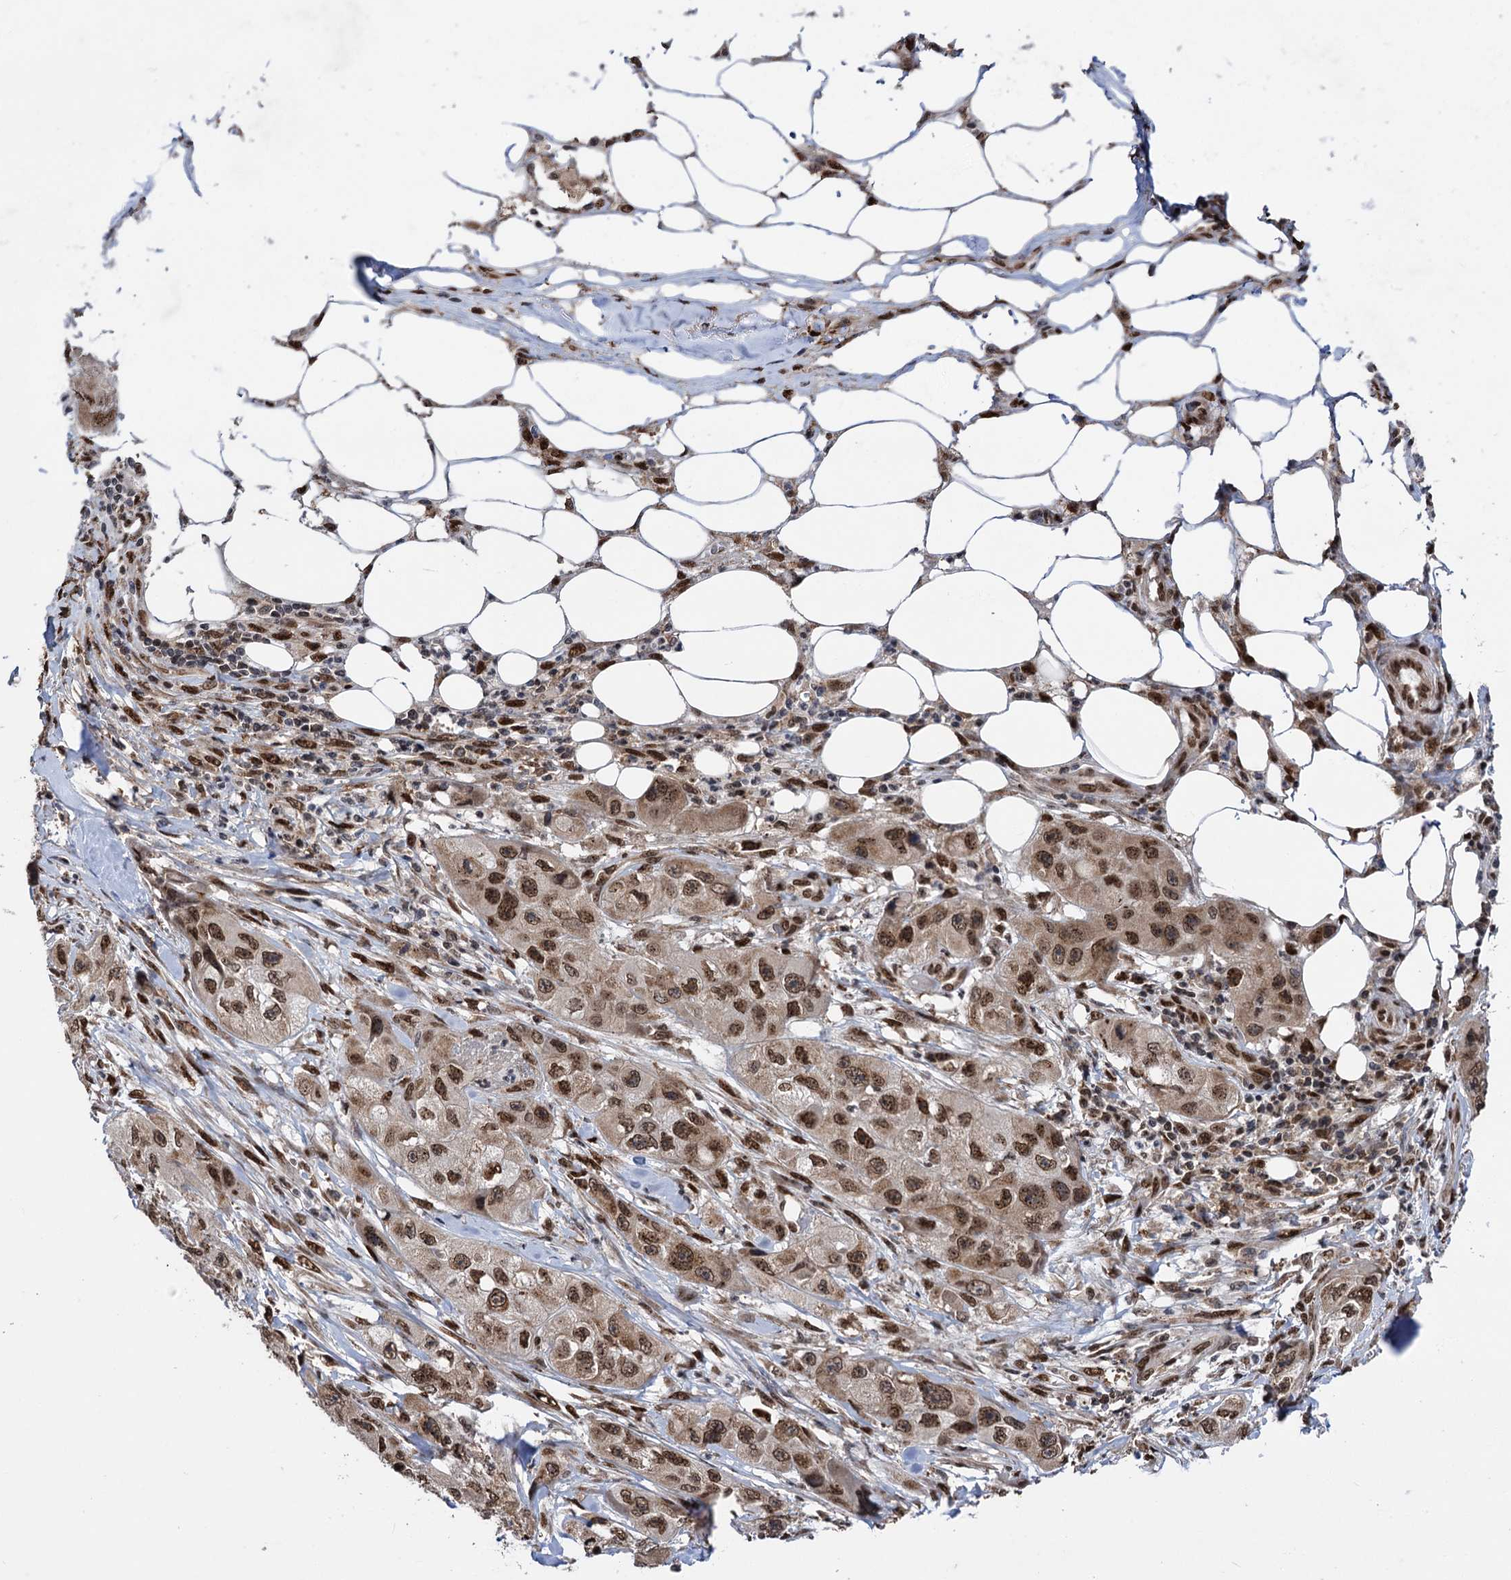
{"staining": {"intensity": "moderate", "quantity": ">75%", "location": "cytoplasmic/membranous,nuclear"}, "tissue": "skin cancer", "cell_type": "Tumor cells", "image_type": "cancer", "snomed": [{"axis": "morphology", "description": "Squamous cell carcinoma, NOS"}, {"axis": "topography", "description": "Skin"}, {"axis": "topography", "description": "Subcutis"}], "caption": "Protein expression analysis of human skin squamous cell carcinoma reveals moderate cytoplasmic/membranous and nuclear expression in approximately >75% of tumor cells.", "gene": "MESD", "patient": {"sex": "male", "age": 73}}